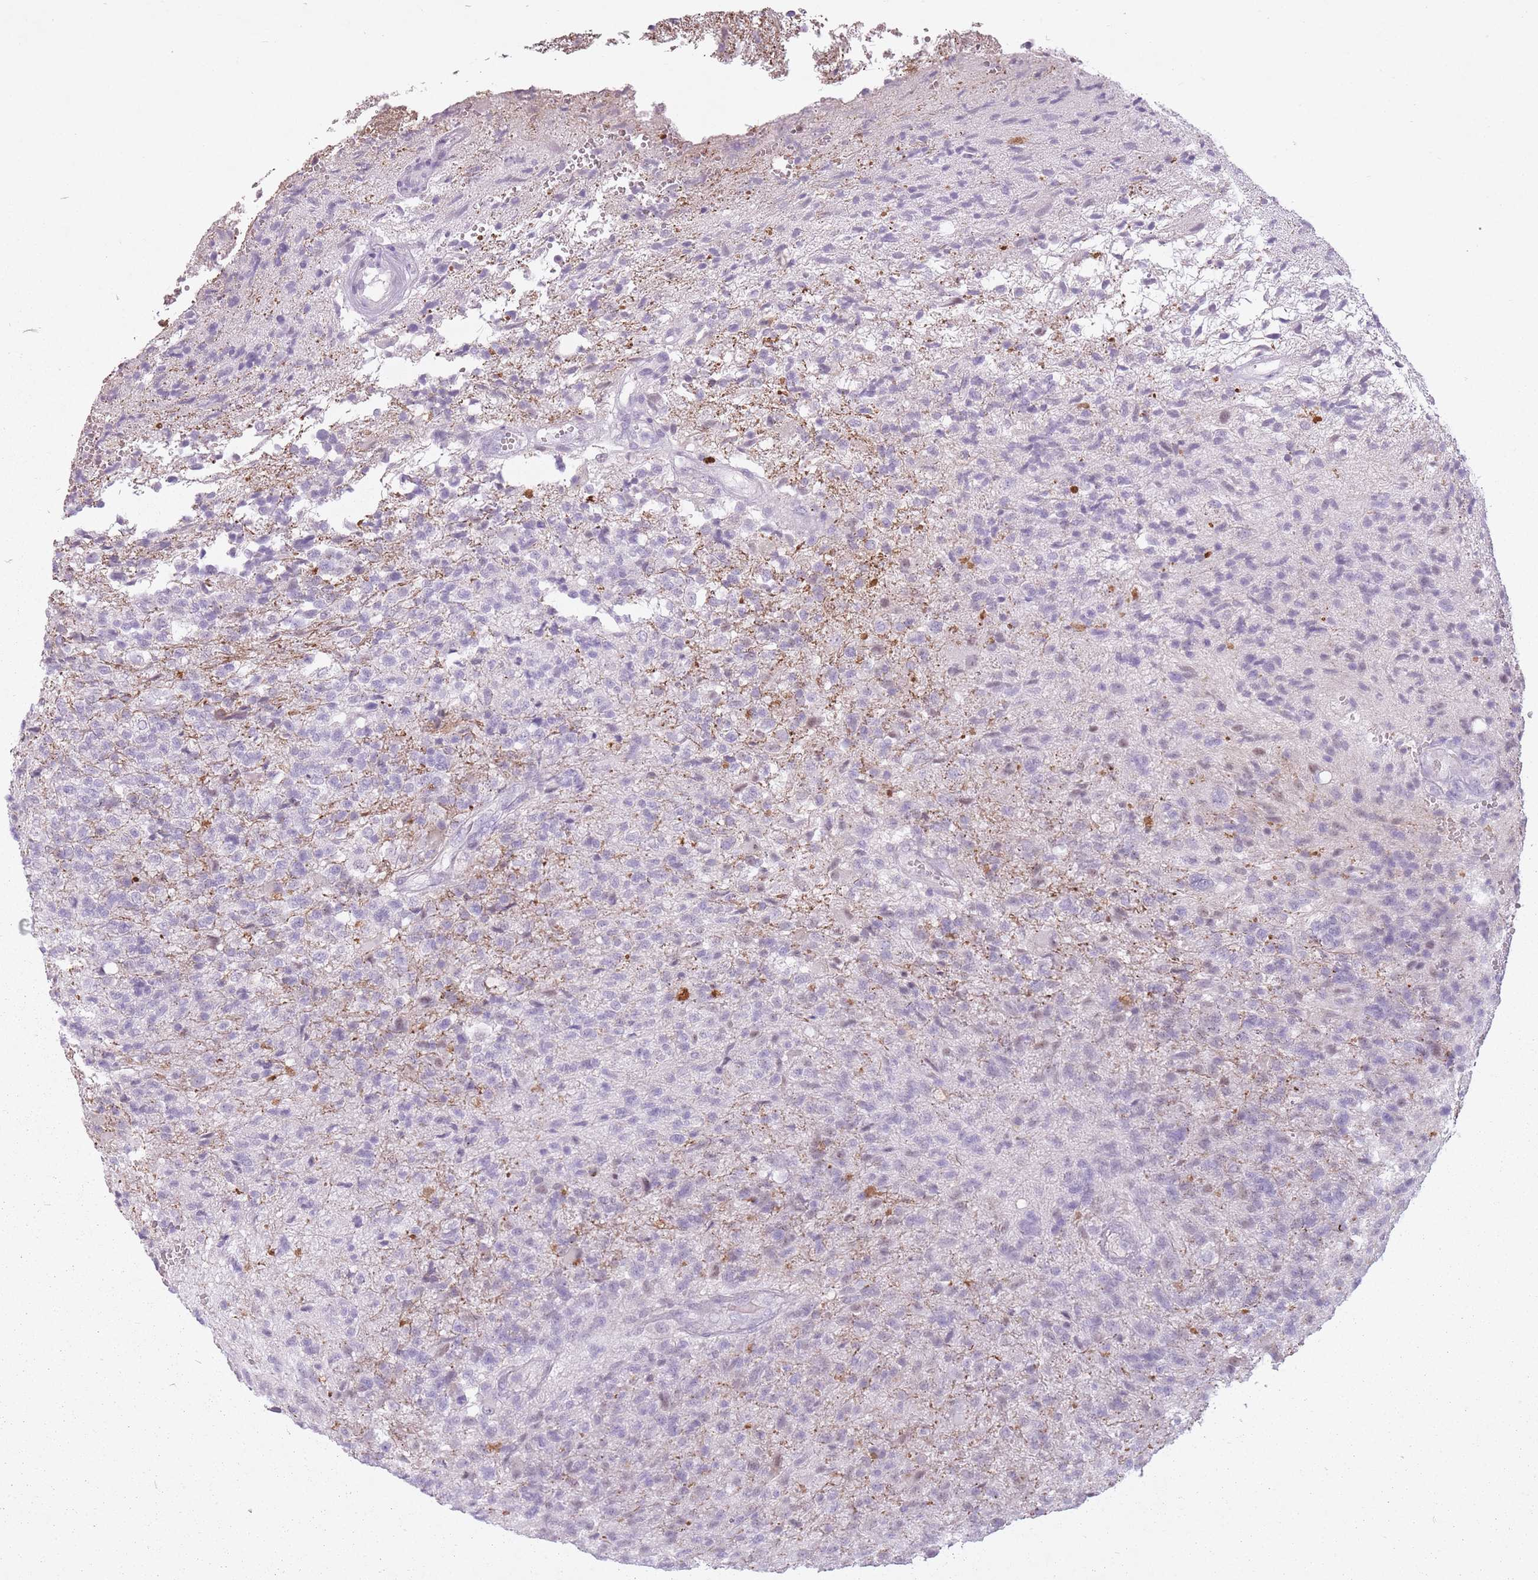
{"staining": {"intensity": "negative", "quantity": "none", "location": "none"}, "tissue": "glioma", "cell_type": "Tumor cells", "image_type": "cancer", "snomed": [{"axis": "morphology", "description": "Glioma, malignant, High grade"}, {"axis": "topography", "description": "Brain"}], "caption": "There is no significant positivity in tumor cells of glioma.", "gene": "RFX4", "patient": {"sex": "male", "age": 56}}